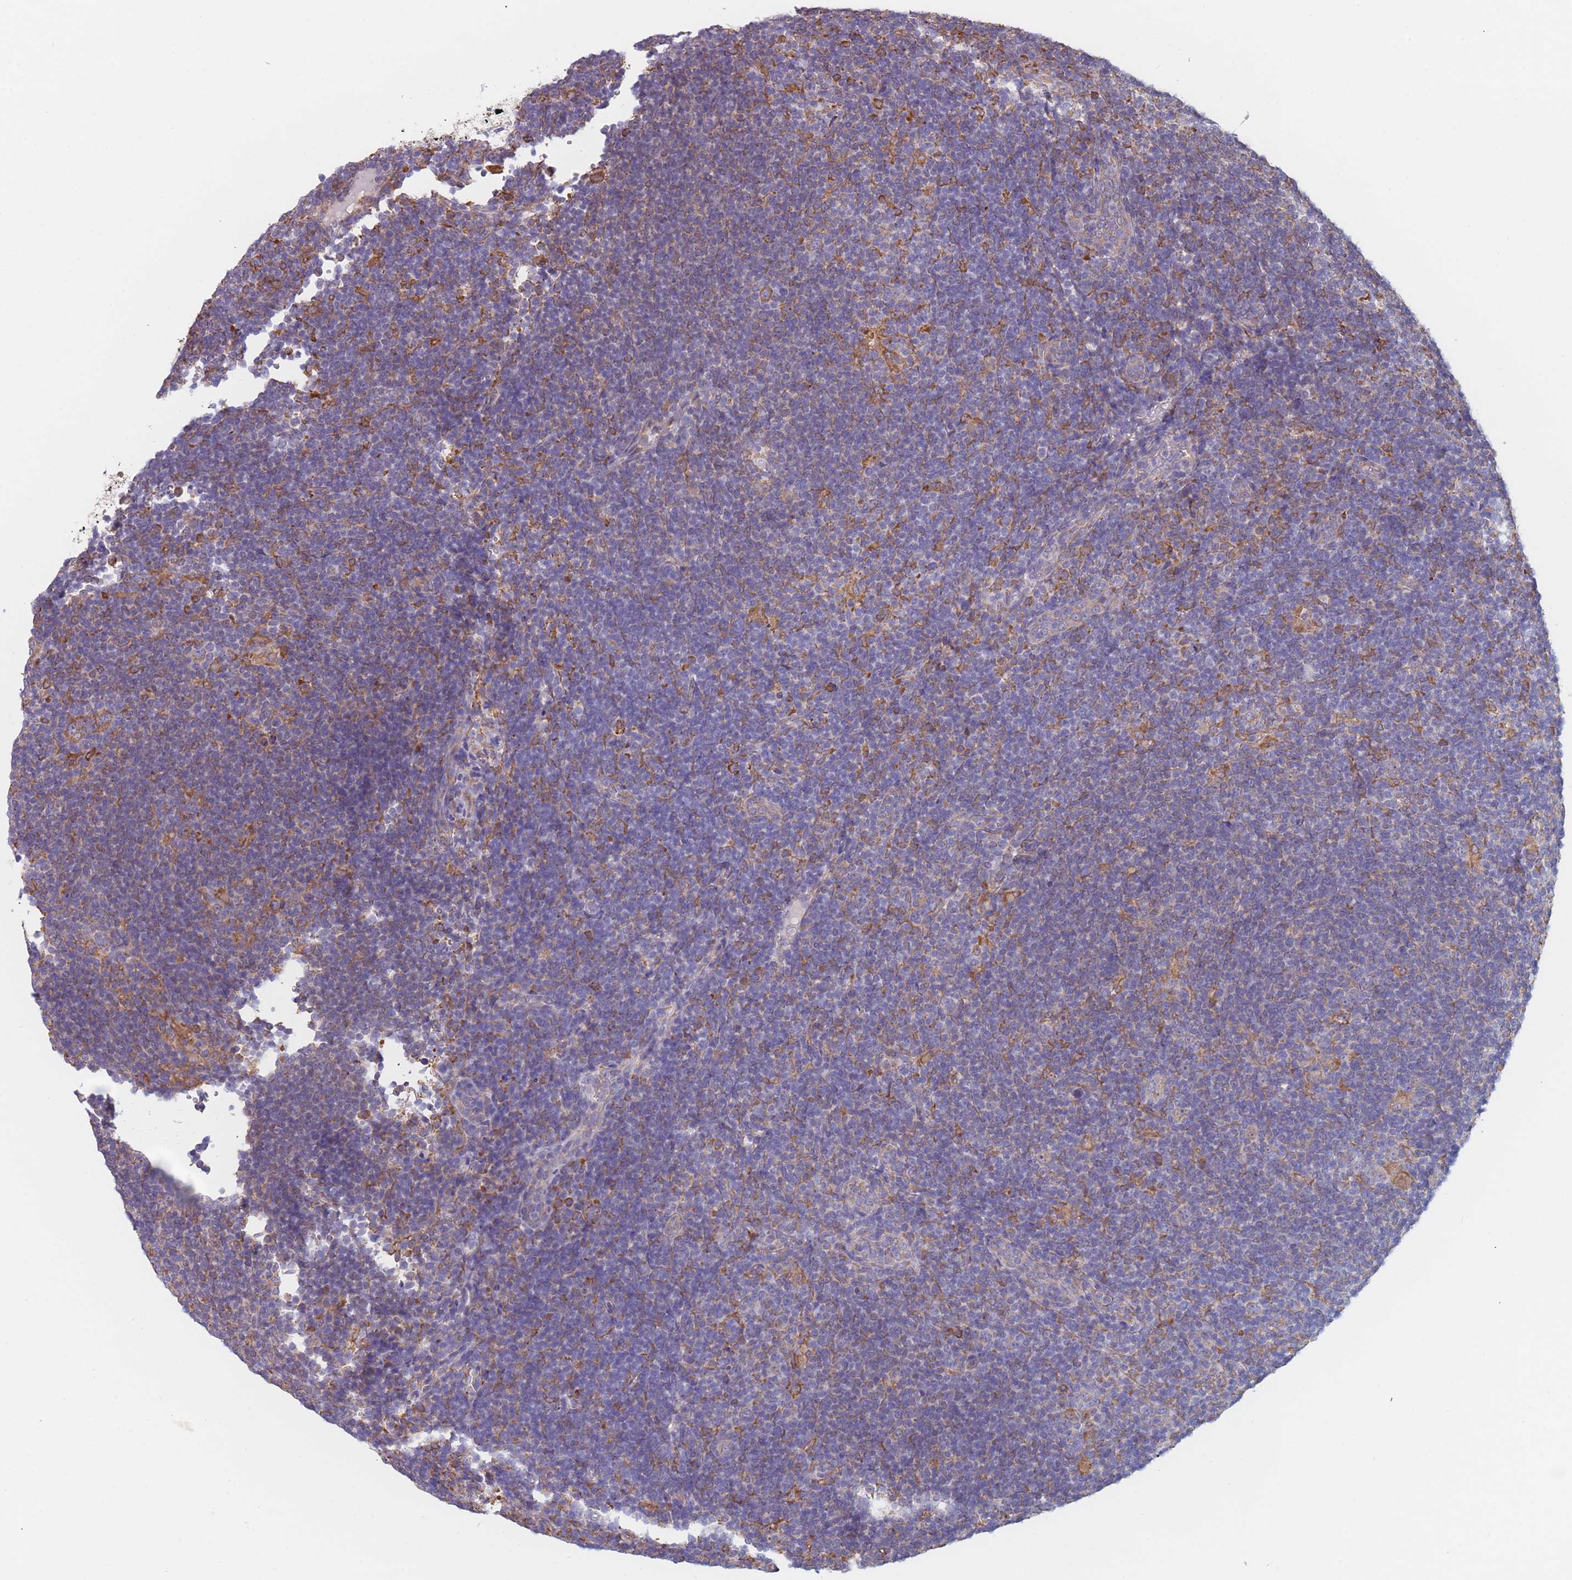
{"staining": {"intensity": "negative", "quantity": "none", "location": "none"}, "tissue": "lymphoma", "cell_type": "Tumor cells", "image_type": "cancer", "snomed": [{"axis": "morphology", "description": "Hodgkin's disease, NOS"}, {"axis": "topography", "description": "Lymph node"}], "caption": "Immunohistochemical staining of human lymphoma shows no significant expression in tumor cells.", "gene": "OR7C2", "patient": {"sex": "female", "age": 57}}